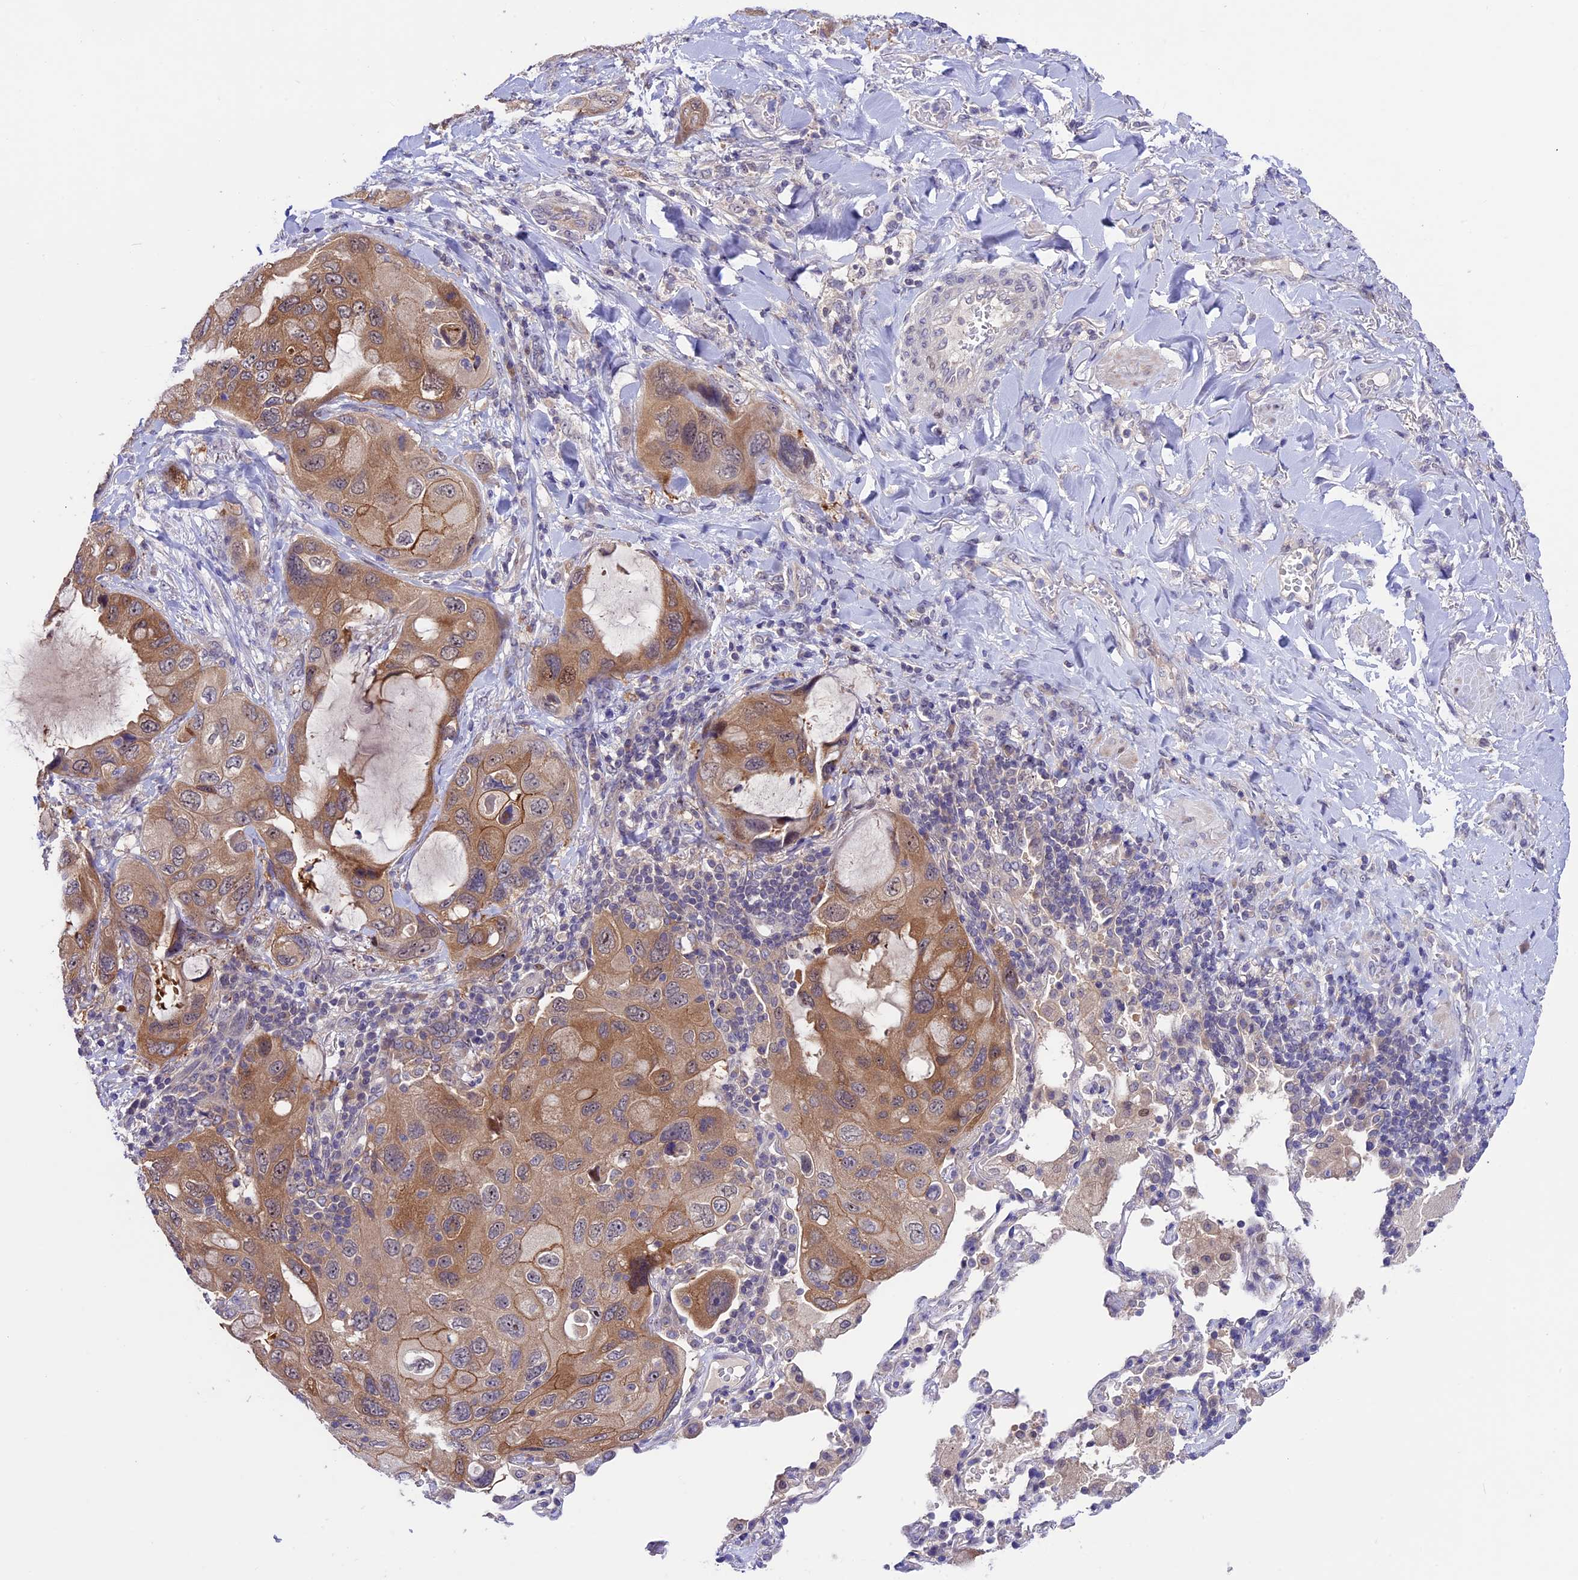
{"staining": {"intensity": "moderate", "quantity": ">75%", "location": "cytoplasmic/membranous"}, "tissue": "lung cancer", "cell_type": "Tumor cells", "image_type": "cancer", "snomed": [{"axis": "morphology", "description": "Squamous cell carcinoma, NOS"}, {"axis": "topography", "description": "Lung"}], "caption": "A brown stain labels moderate cytoplasmic/membranous staining of a protein in lung cancer tumor cells.", "gene": "XKR7", "patient": {"sex": "female", "age": 73}}